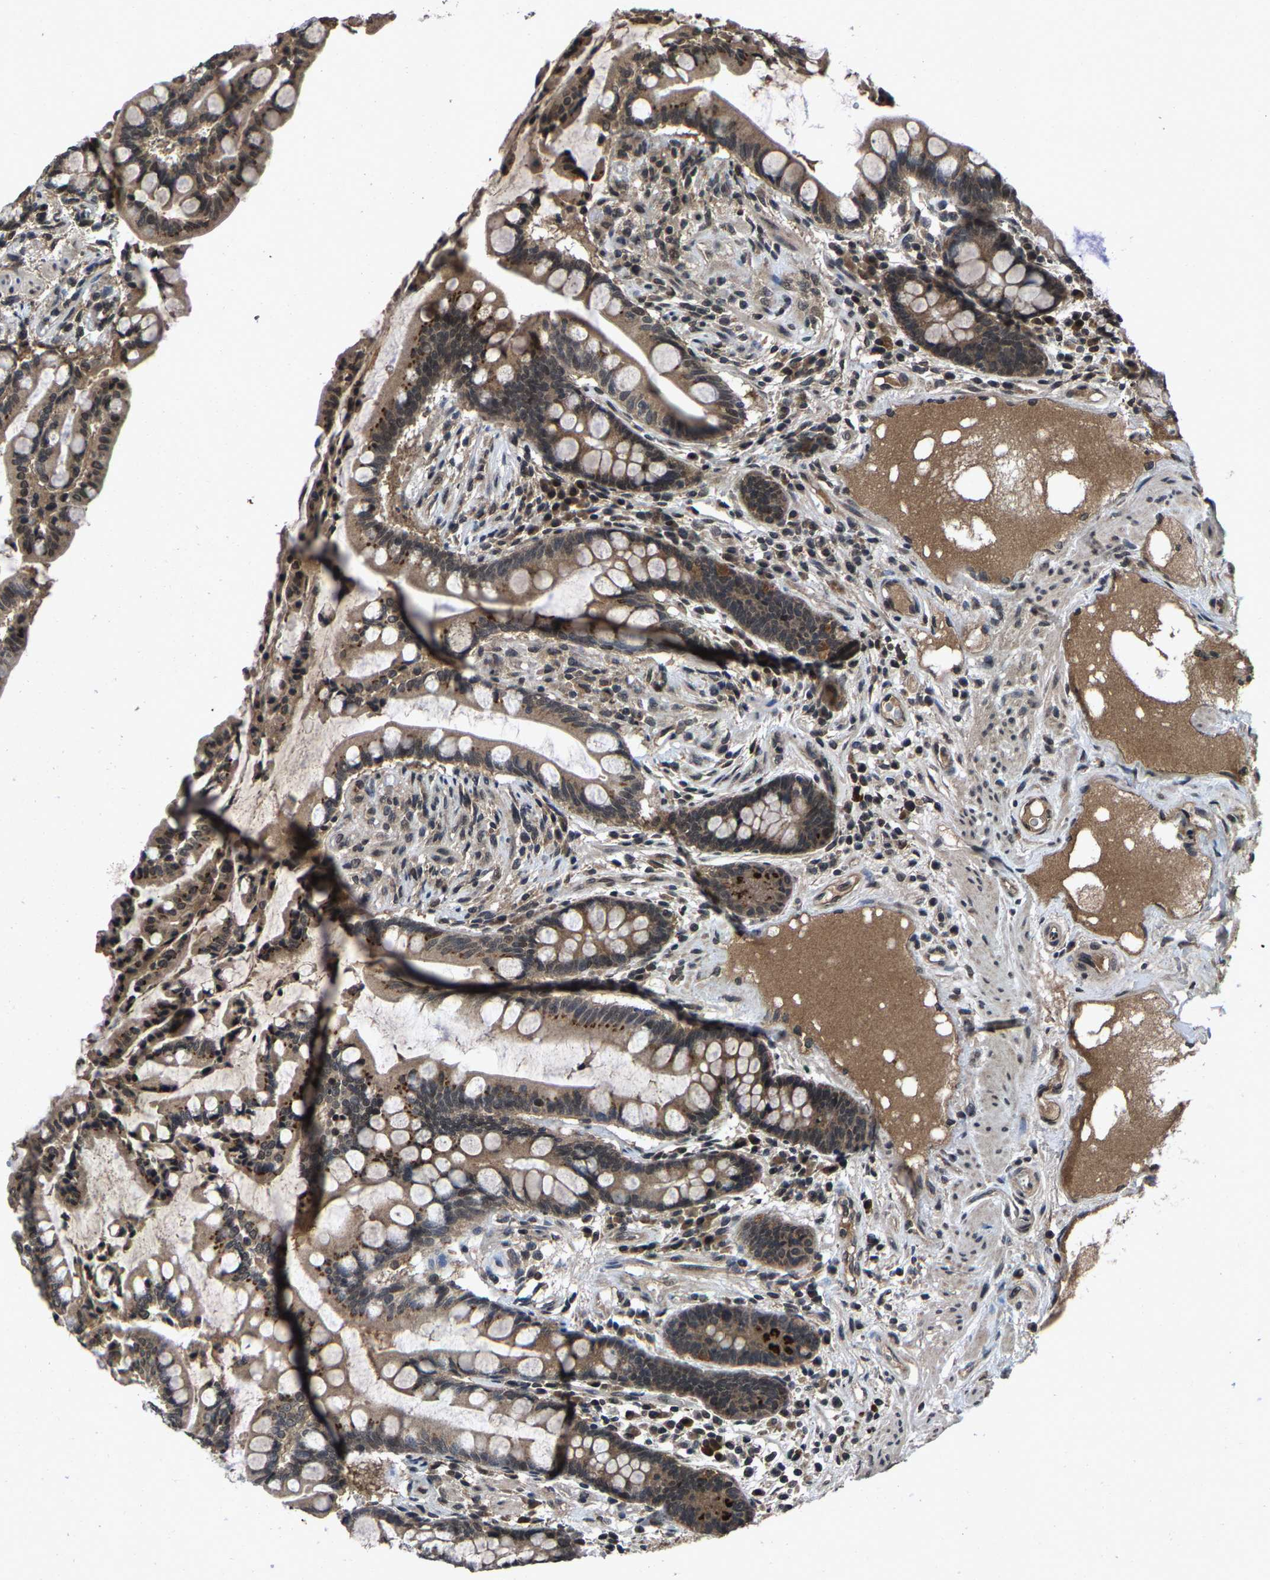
{"staining": {"intensity": "moderate", "quantity": ">75%", "location": "cytoplasmic/membranous"}, "tissue": "colon", "cell_type": "Endothelial cells", "image_type": "normal", "snomed": [{"axis": "morphology", "description": "Normal tissue, NOS"}, {"axis": "topography", "description": "Colon"}], "caption": "Immunohistochemical staining of normal human colon displays >75% levels of moderate cytoplasmic/membranous protein positivity in approximately >75% of endothelial cells.", "gene": "HUWE1", "patient": {"sex": "male", "age": 73}}